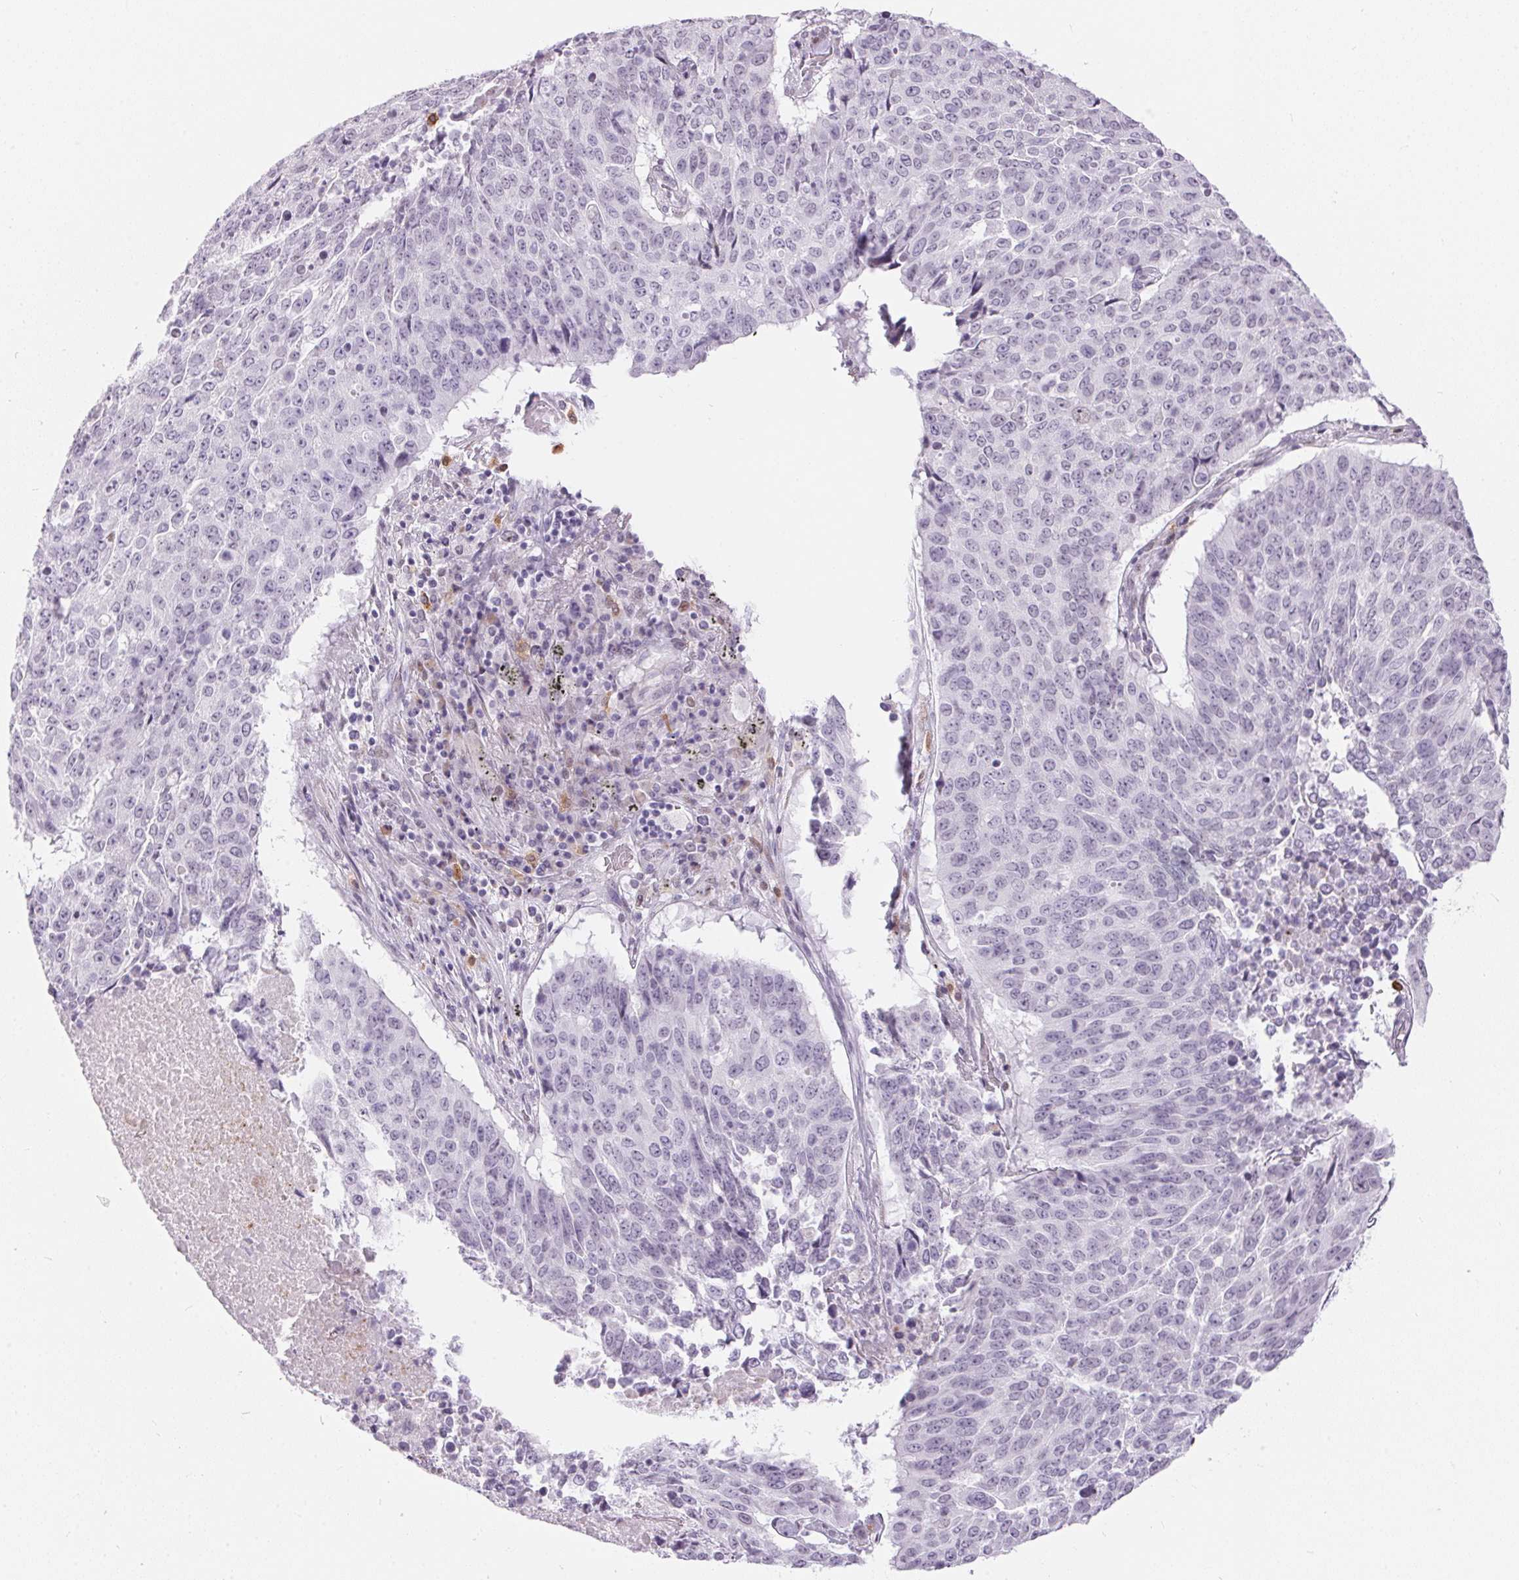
{"staining": {"intensity": "negative", "quantity": "none", "location": "none"}, "tissue": "lung cancer", "cell_type": "Tumor cells", "image_type": "cancer", "snomed": [{"axis": "morphology", "description": "Normal tissue, NOS"}, {"axis": "morphology", "description": "Squamous cell carcinoma, NOS"}, {"axis": "topography", "description": "Bronchus"}, {"axis": "topography", "description": "Lung"}], "caption": "This is an IHC photomicrograph of lung squamous cell carcinoma. There is no positivity in tumor cells.", "gene": "CADPS", "patient": {"sex": "male", "age": 64}}